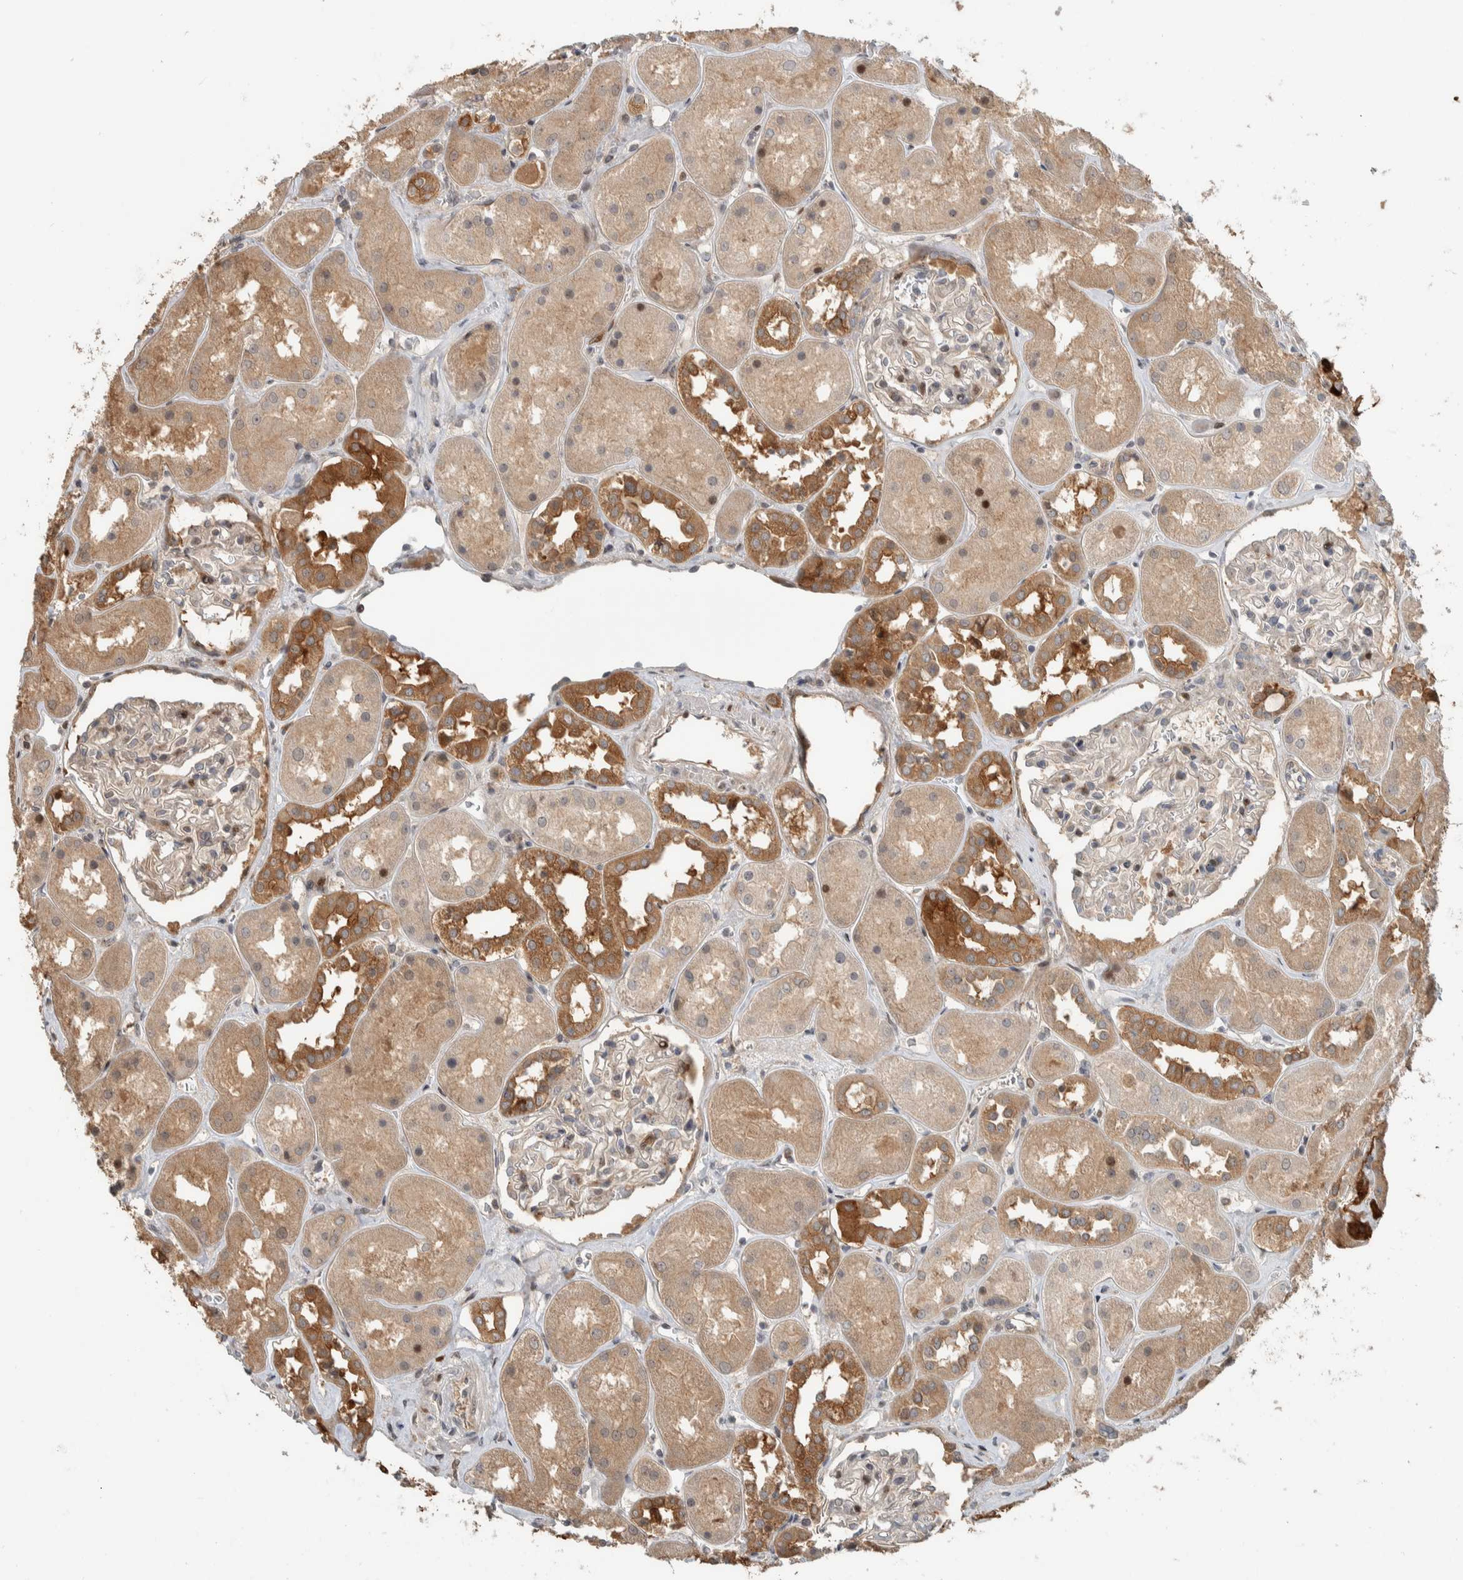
{"staining": {"intensity": "weak", "quantity": "25%-75%", "location": "cytoplasmic/membranous"}, "tissue": "kidney", "cell_type": "Cells in glomeruli", "image_type": "normal", "snomed": [{"axis": "morphology", "description": "Normal tissue, NOS"}, {"axis": "topography", "description": "Kidney"}], "caption": "Normal kidney was stained to show a protein in brown. There is low levels of weak cytoplasmic/membranous positivity in approximately 25%-75% of cells in glomeruli. Immunohistochemistry (ihc) stains the protein of interest in brown and the nuclei are stained blue.", "gene": "CNTROB", "patient": {"sex": "male", "age": 70}}